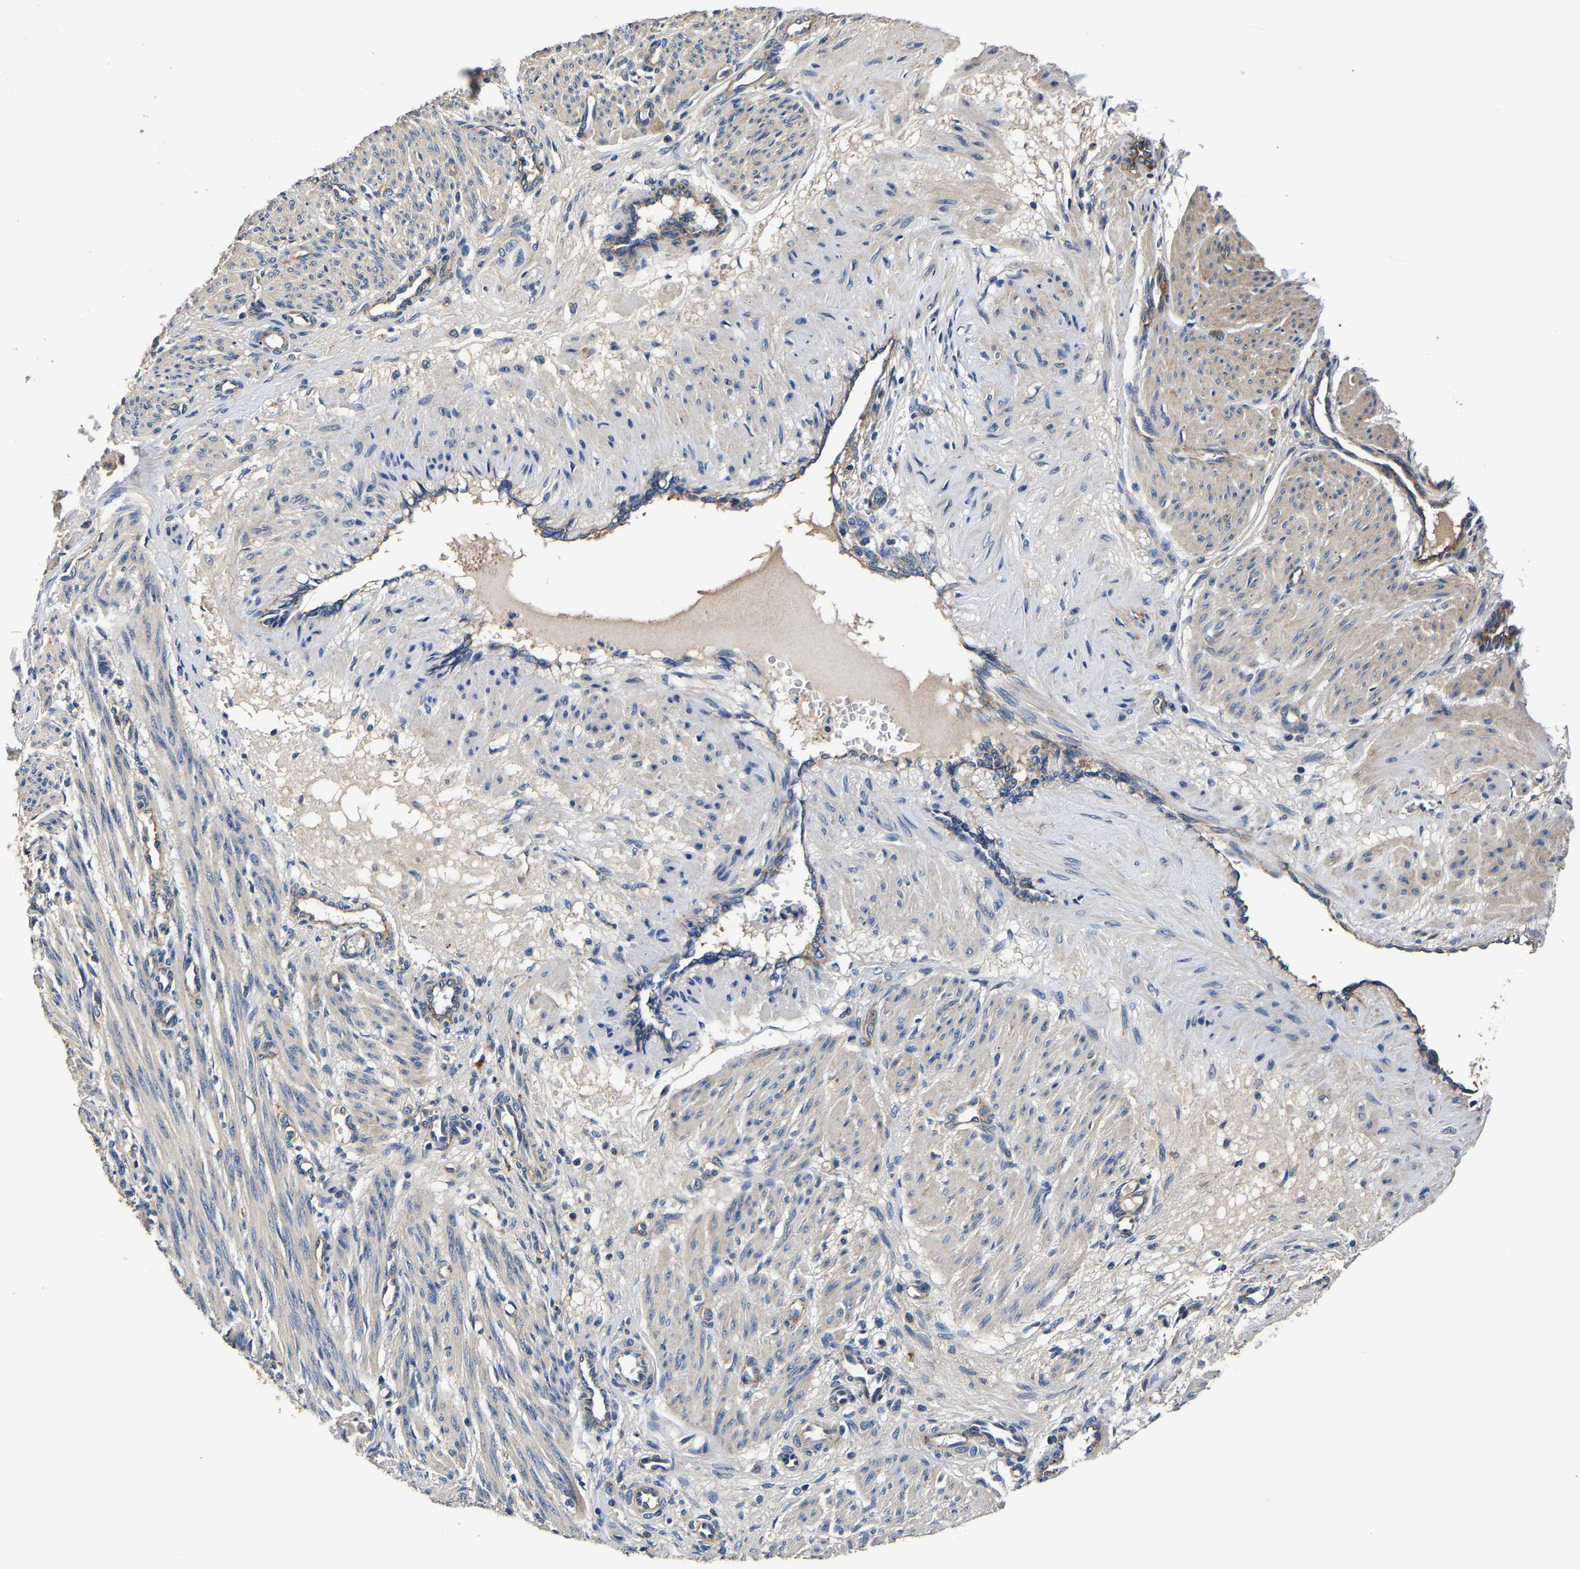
{"staining": {"intensity": "weak", "quantity": "<25%", "location": "cytoplasmic/membranous"}, "tissue": "smooth muscle", "cell_type": "Smooth muscle cells", "image_type": "normal", "snomed": [{"axis": "morphology", "description": "Normal tissue, NOS"}, {"axis": "topography", "description": "Endometrium"}], "caption": "A histopathology image of human smooth muscle is negative for staining in smooth muscle cells. The staining was performed using DAB (3,3'-diaminobenzidine) to visualize the protein expression in brown, while the nuclei were stained in blue with hematoxylin (Magnification: 20x).", "gene": "SH3GLB1", "patient": {"sex": "female", "age": 33}}